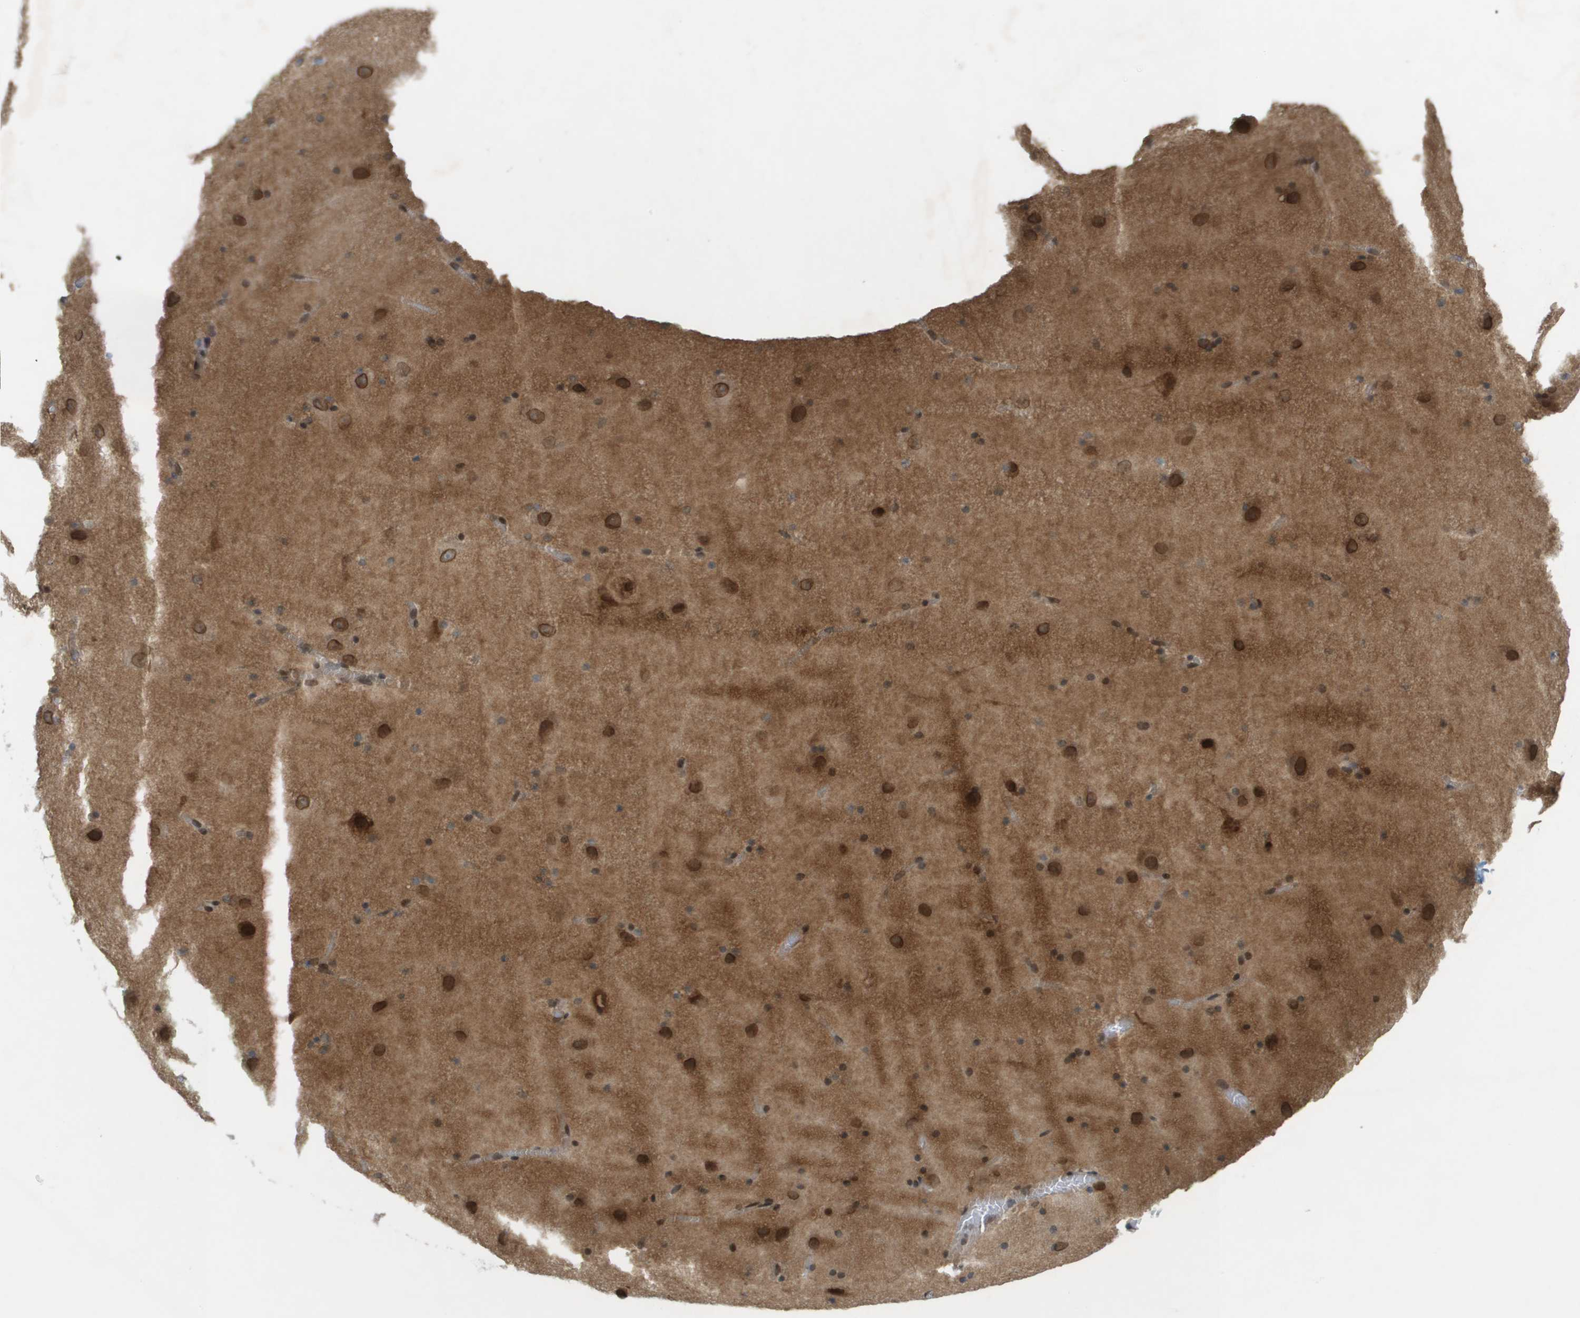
{"staining": {"intensity": "strong", "quantity": "<25%", "location": "nuclear"}, "tissue": "hippocampus", "cell_type": "Glial cells", "image_type": "normal", "snomed": [{"axis": "morphology", "description": "Normal tissue, NOS"}, {"axis": "topography", "description": "Hippocampus"}], "caption": "Brown immunohistochemical staining in normal human hippocampus displays strong nuclear staining in about <25% of glial cells. (Stains: DAB (3,3'-diaminobenzidine) in brown, nuclei in blue, Microscopy: brightfield microscopy at high magnification).", "gene": "CACNB4", "patient": {"sex": "male", "age": 45}}